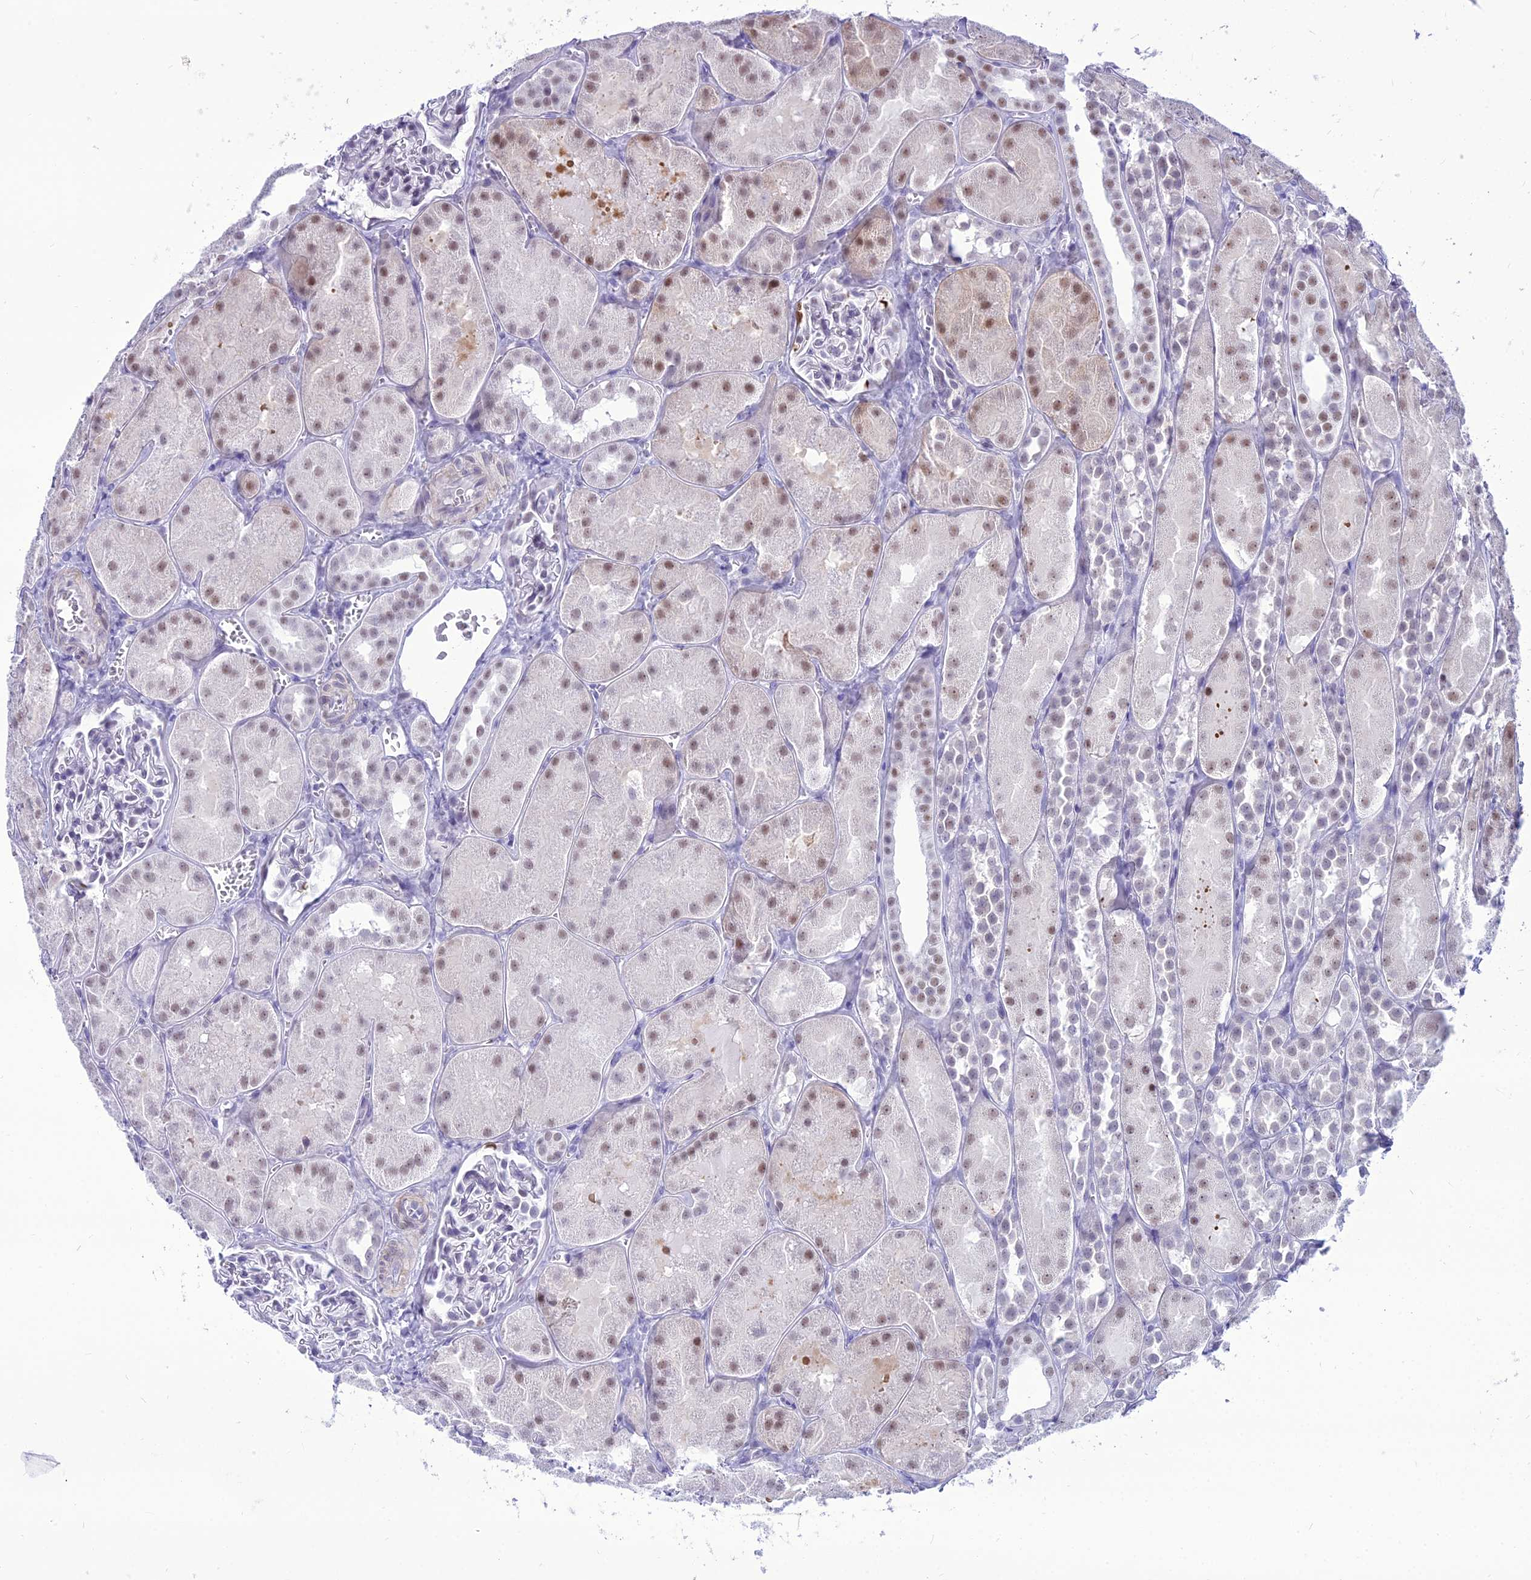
{"staining": {"intensity": "negative", "quantity": "none", "location": "none"}, "tissue": "kidney", "cell_type": "Cells in glomeruli", "image_type": "normal", "snomed": [{"axis": "morphology", "description": "Normal tissue, NOS"}, {"axis": "topography", "description": "Kidney"}, {"axis": "topography", "description": "Urinary bladder"}], "caption": "An IHC image of benign kidney is shown. There is no staining in cells in glomeruli of kidney.", "gene": "DHX40", "patient": {"sex": "male", "age": 16}}